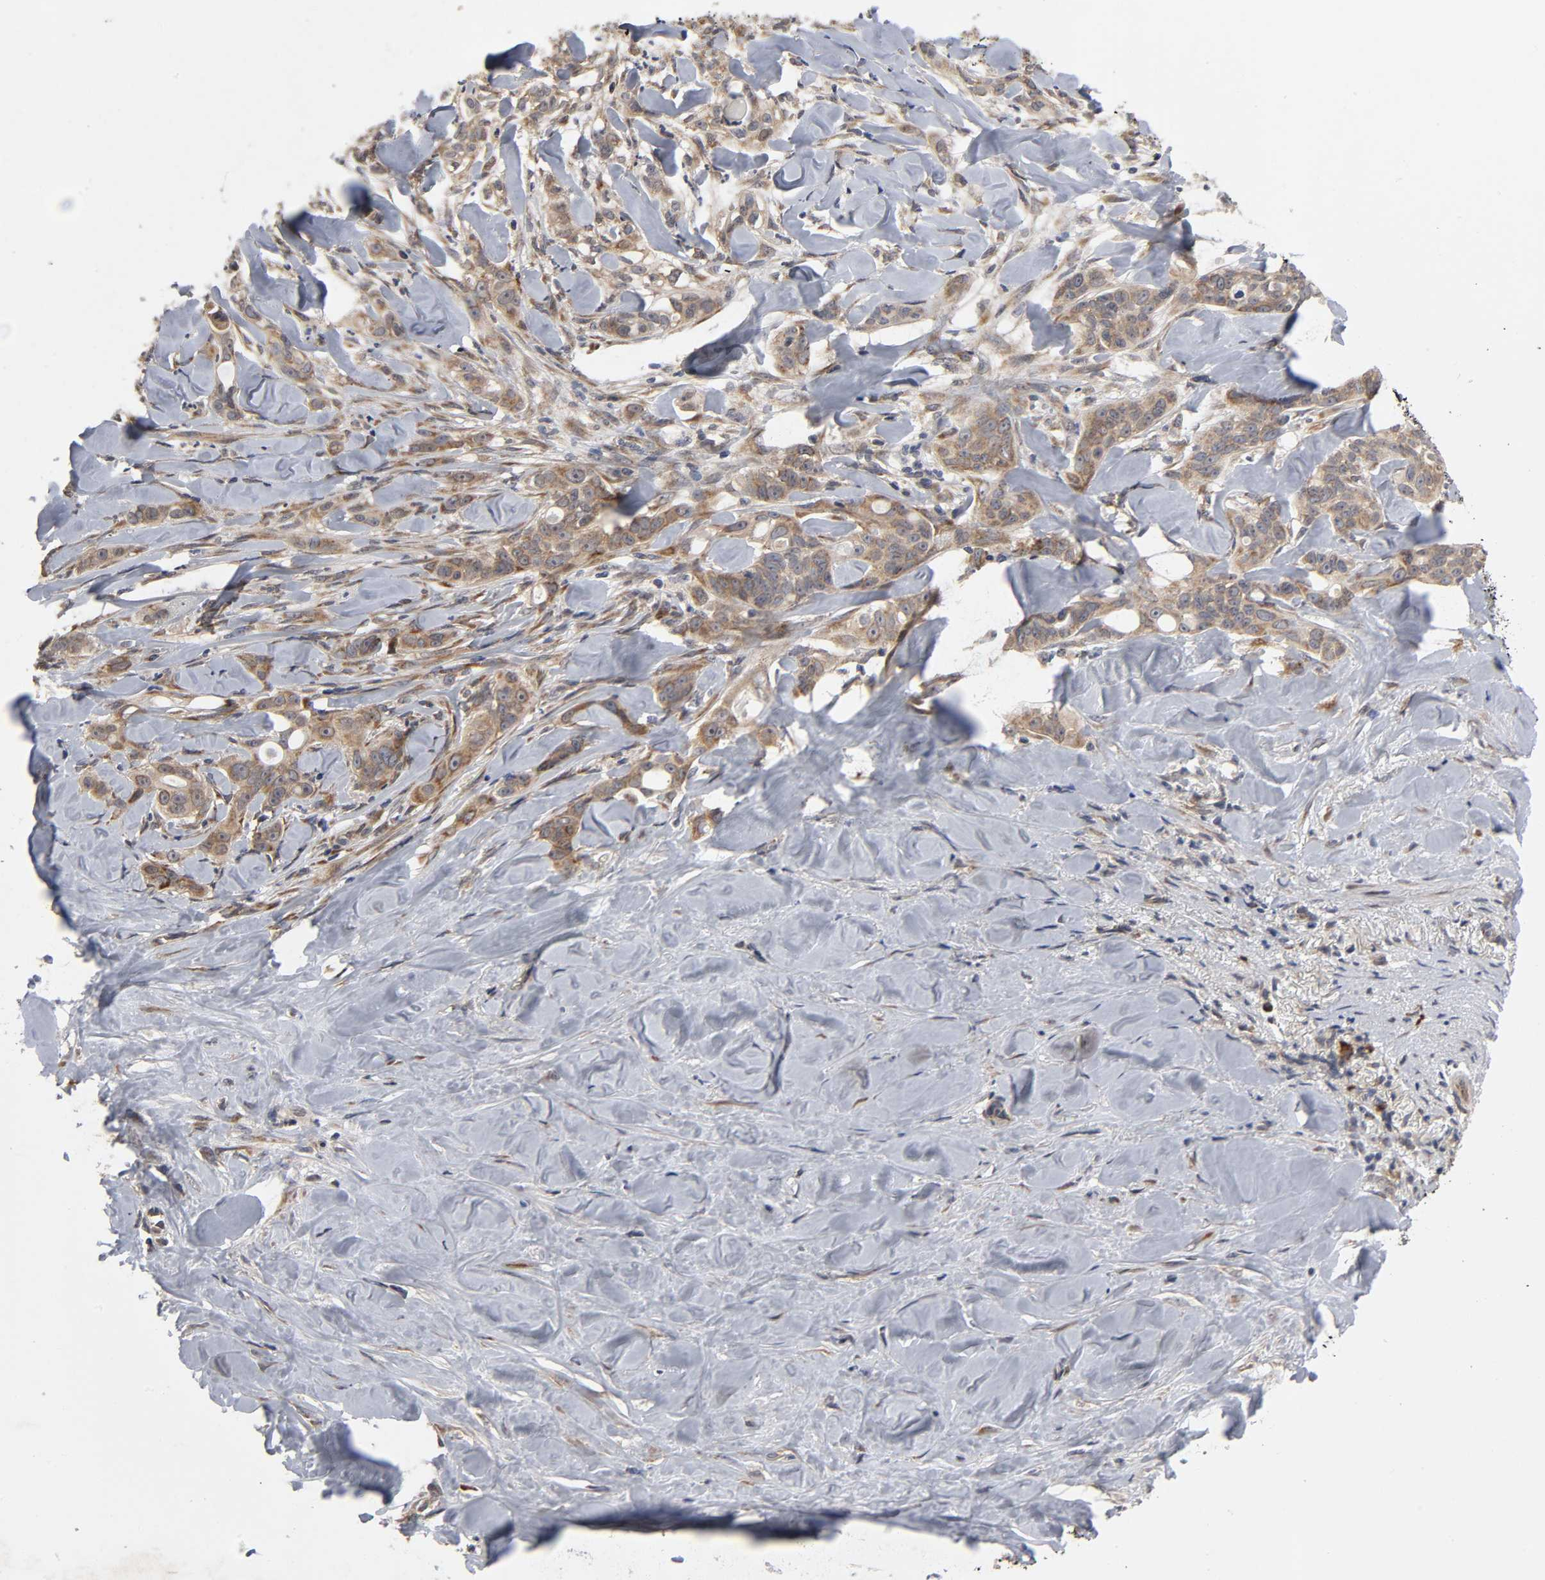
{"staining": {"intensity": "moderate", "quantity": ">75%", "location": "cytoplasmic/membranous"}, "tissue": "liver cancer", "cell_type": "Tumor cells", "image_type": "cancer", "snomed": [{"axis": "morphology", "description": "Cholangiocarcinoma"}, {"axis": "topography", "description": "Liver"}], "caption": "A high-resolution histopathology image shows immunohistochemistry (IHC) staining of liver cancer, which exhibits moderate cytoplasmic/membranous positivity in about >75% of tumor cells.", "gene": "SLC30A9", "patient": {"sex": "female", "age": 67}}